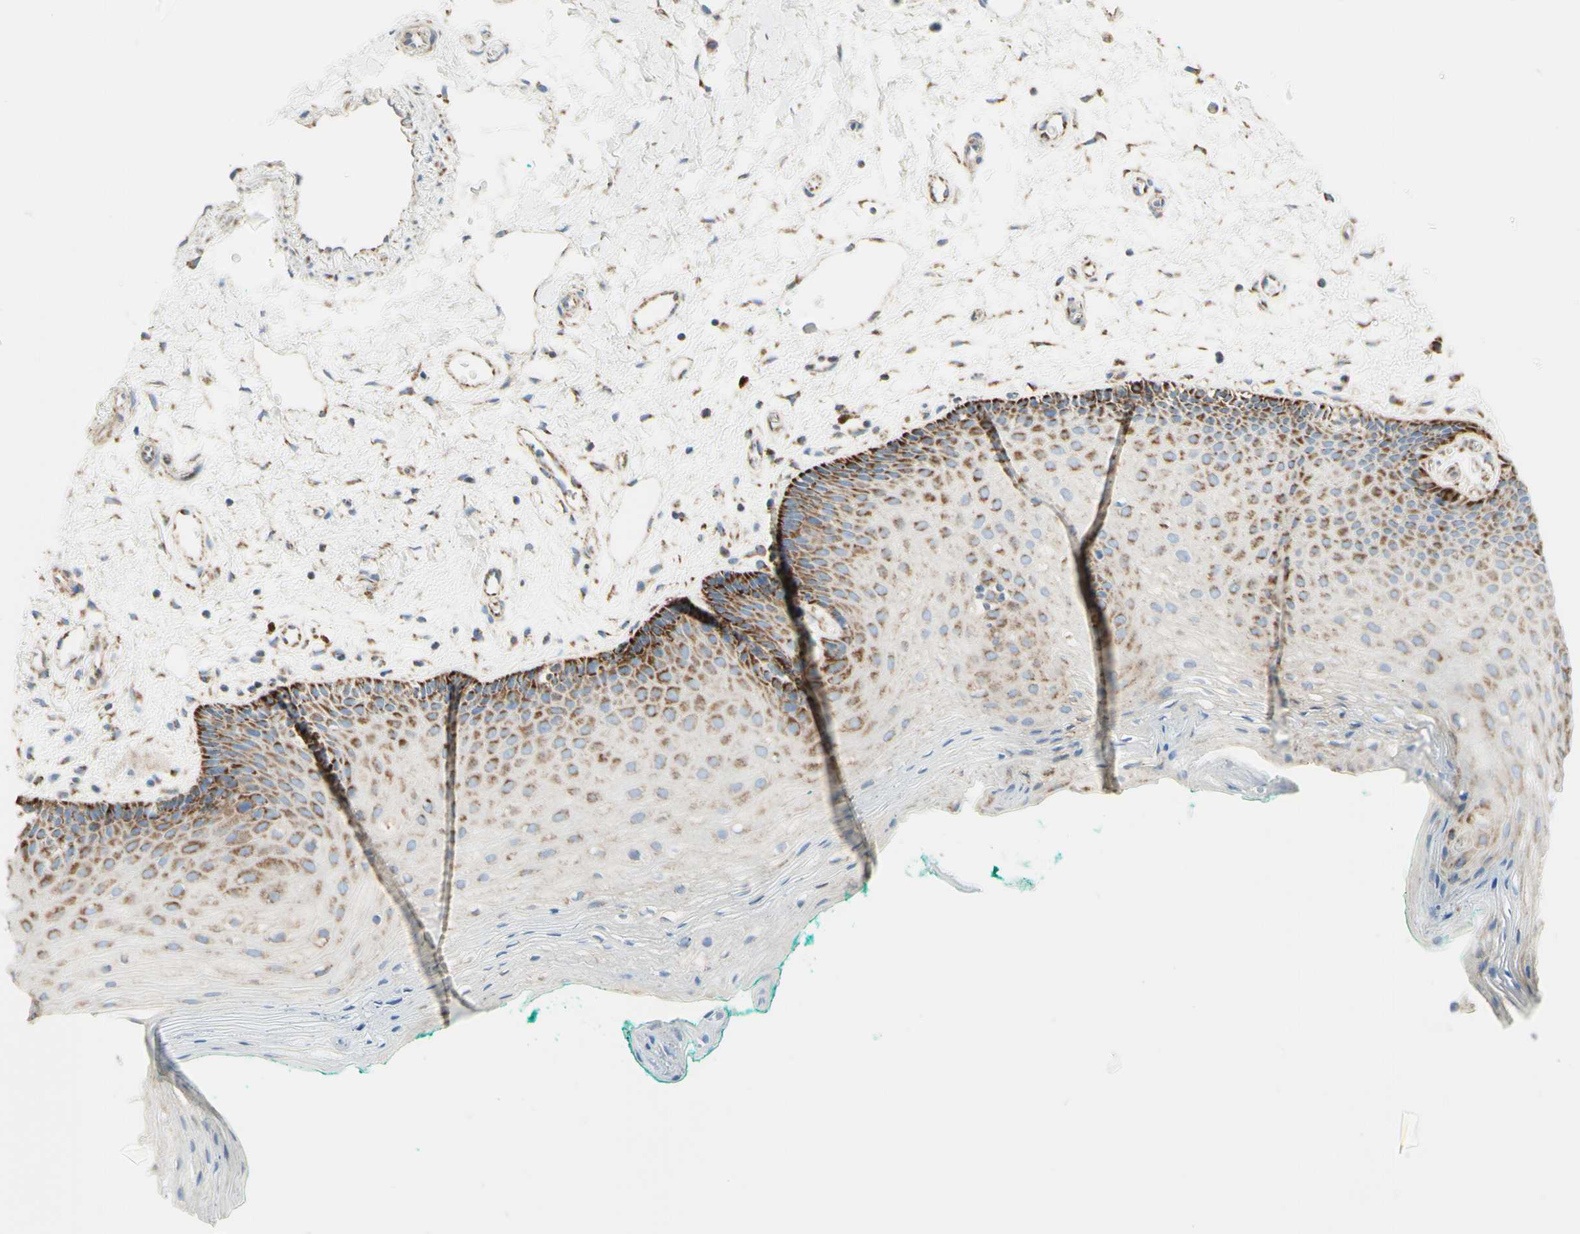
{"staining": {"intensity": "moderate", "quantity": "25%-75%", "location": "cytoplasmic/membranous"}, "tissue": "oral mucosa", "cell_type": "Squamous epithelial cells", "image_type": "normal", "snomed": [{"axis": "morphology", "description": "Normal tissue, NOS"}, {"axis": "topography", "description": "Skeletal muscle"}, {"axis": "topography", "description": "Oral tissue"}, {"axis": "topography", "description": "Peripheral nerve tissue"}], "caption": "A brown stain highlights moderate cytoplasmic/membranous positivity of a protein in squamous epithelial cells of unremarkable human oral mucosa. (DAB (3,3'-diaminobenzidine) IHC with brightfield microscopy, high magnification).", "gene": "ARMC10", "patient": {"sex": "female", "age": 84}}